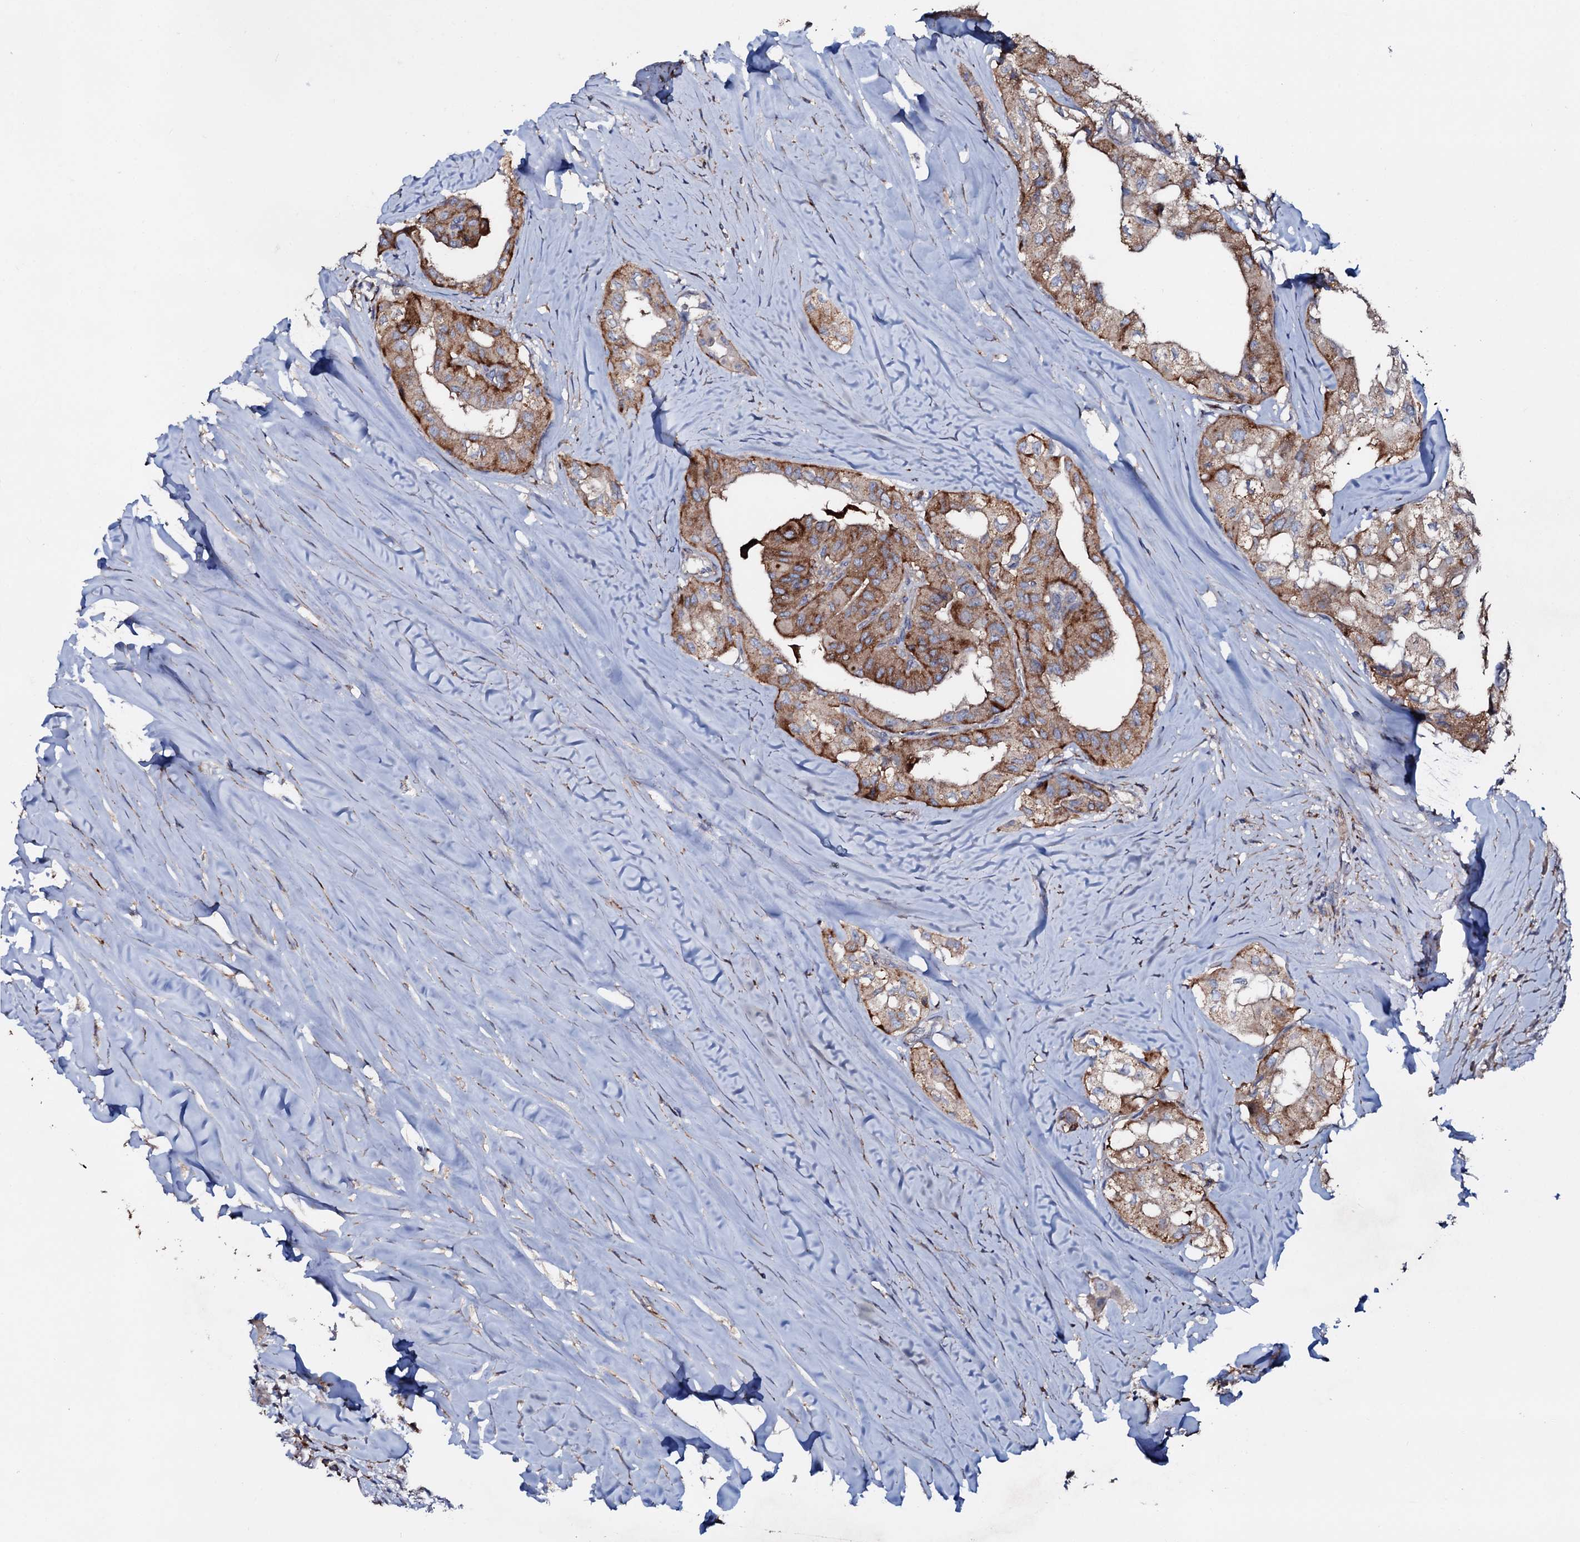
{"staining": {"intensity": "moderate", "quantity": "25%-75%", "location": "cytoplasmic/membranous"}, "tissue": "thyroid cancer", "cell_type": "Tumor cells", "image_type": "cancer", "snomed": [{"axis": "morphology", "description": "Papillary adenocarcinoma, NOS"}, {"axis": "topography", "description": "Thyroid gland"}], "caption": "A medium amount of moderate cytoplasmic/membranous positivity is seen in approximately 25%-75% of tumor cells in thyroid cancer tissue.", "gene": "P2RX4", "patient": {"sex": "female", "age": 59}}